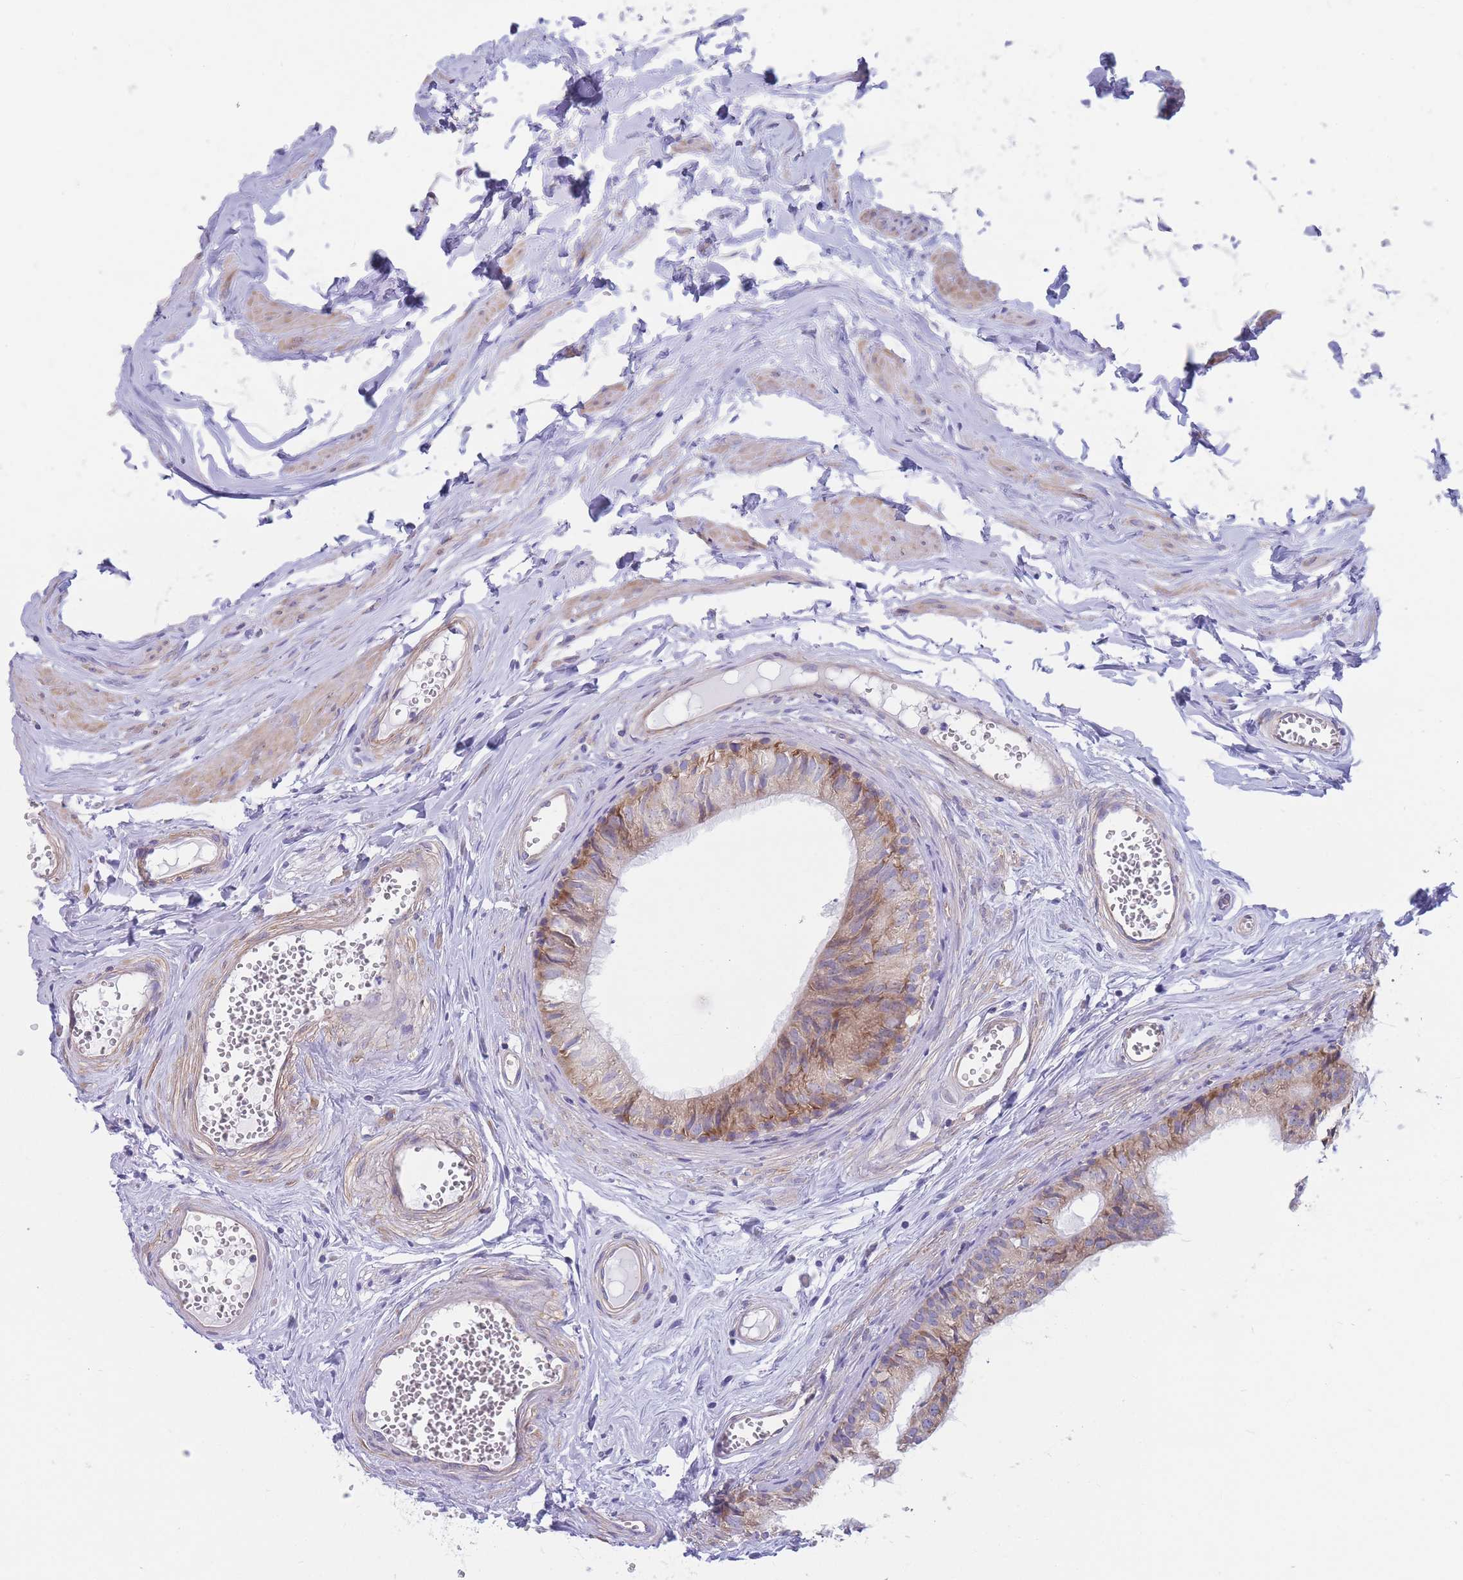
{"staining": {"intensity": "moderate", "quantity": "25%-75%", "location": "cytoplasmic/membranous"}, "tissue": "epididymis", "cell_type": "Glandular cells", "image_type": "normal", "snomed": [{"axis": "morphology", "description": "Normal tissue, NOS"}, {"axis": "topography", "description": "Epididymis"}], "caption": "High-magnification brightfield microscopy of unremarkable epididymis stained with DAB (brown) and counterstained with hematoxylin (blue). glandular cells exhibit moderate cytoplasmic/membranous expression is present in about25%-75% of cells. The protein is stained brown, and the nuclei are stained in blue (DAB (3,3'-diaminobenzidine) IHC with brightfield microscopy, high magnification).", "gene": "RPL8", "patient": {"sex": "male", "age": 36}}